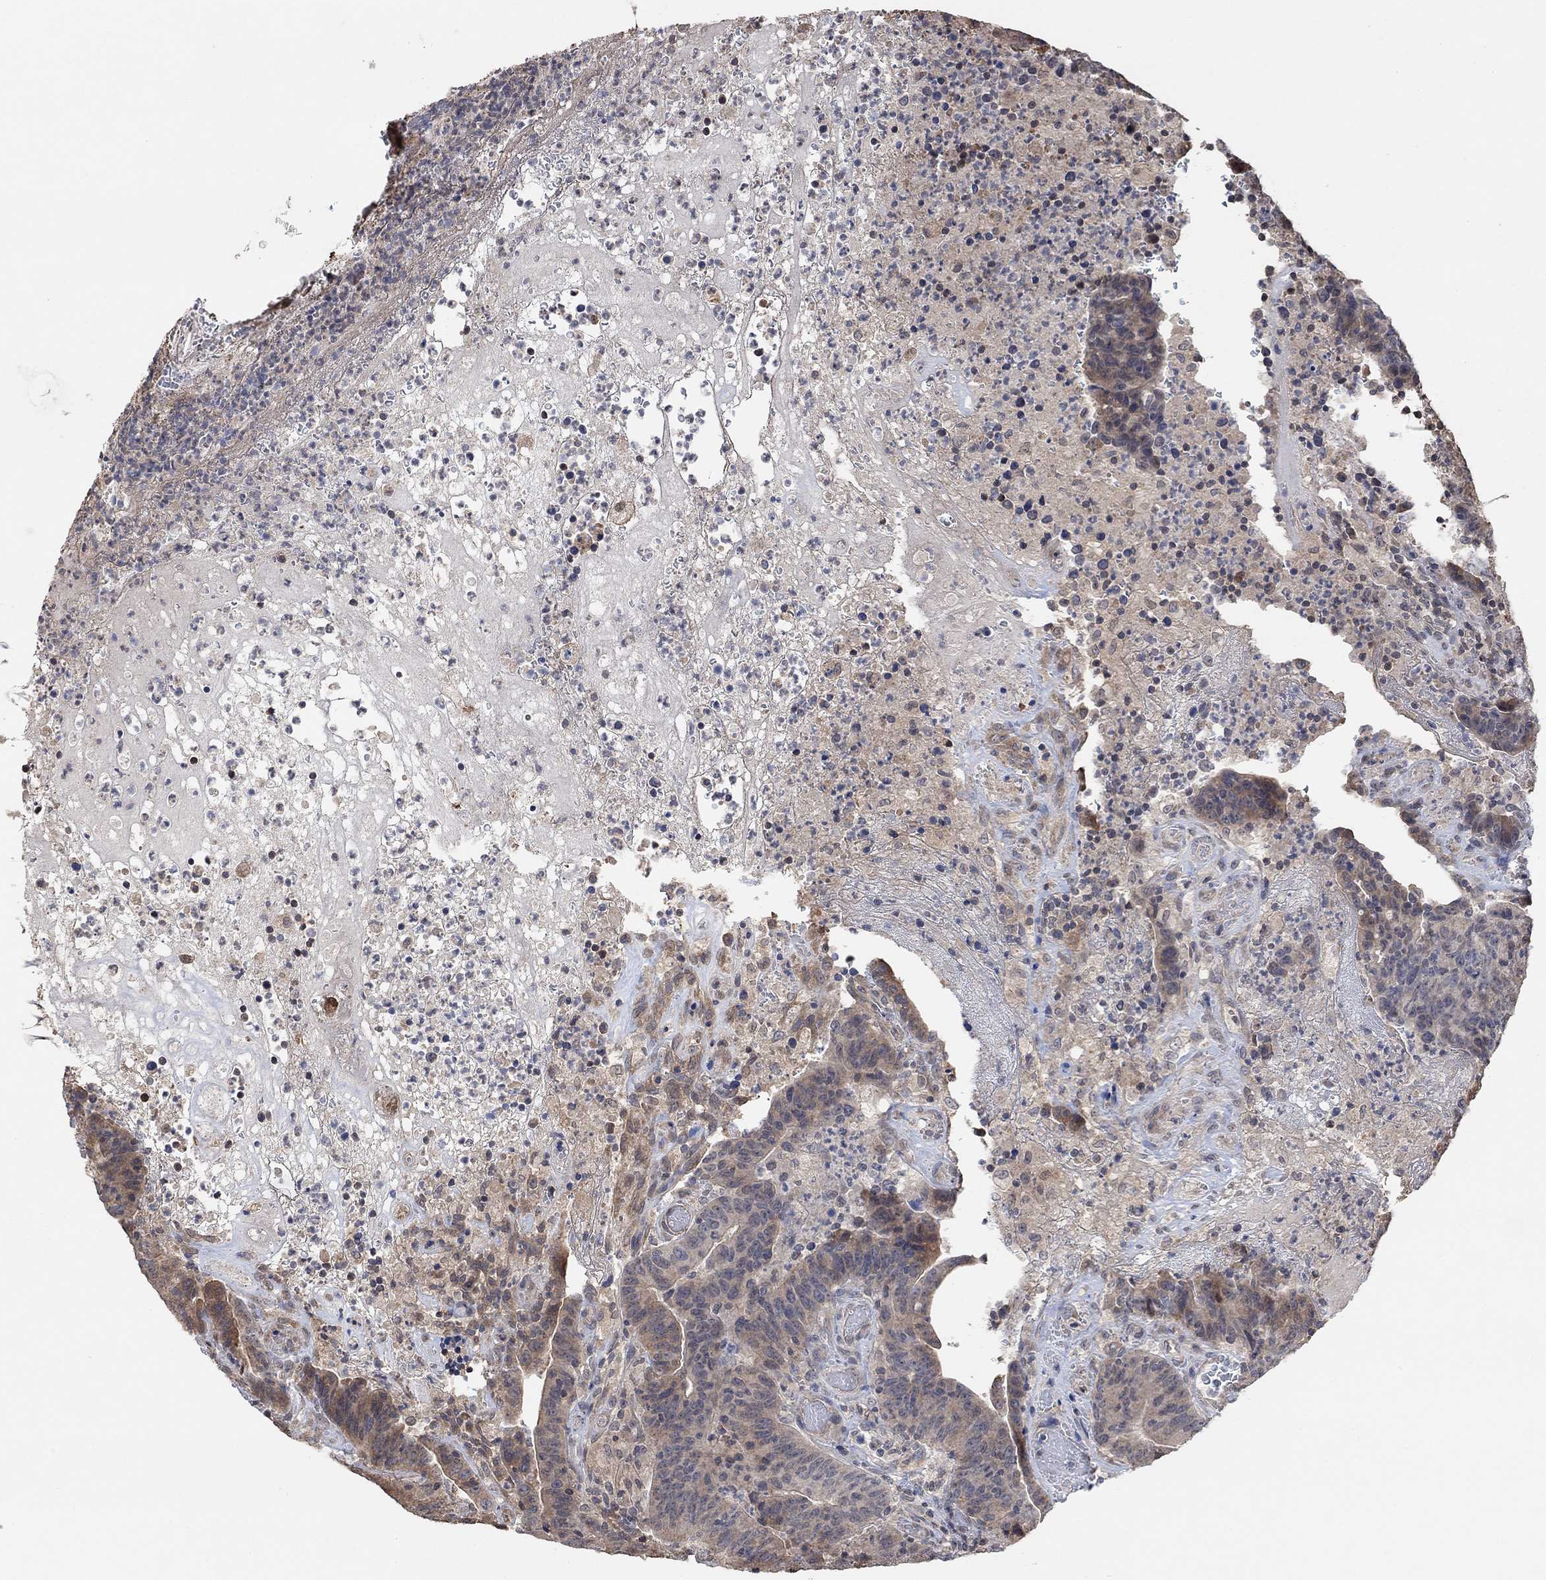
{"staining": {"intensity": "moderate", "quantity": "25%-75%", "location": "cytoplasmic/membranous"}, "tissue": "colorectal cancer", "cell_type": "Tumor cells", "image_type": "cancer", "snomed": [{"axis": "morphology", "description": "Adenocarcinoma, NOS"}, {"axis": "topography", "description": "Colon"}], "caption": "Immunohistochemical staining of colorectal cancer (adenocarcinoma) displays medium levels of moderate cytoplasmic/membranous staining in about 25%-75% of tumor cells. (DAB IHC, brown staining for protein, blue staining for nuclei).", "gene": "UNC5B", "patient": {"sex": "female", "age": 75}}